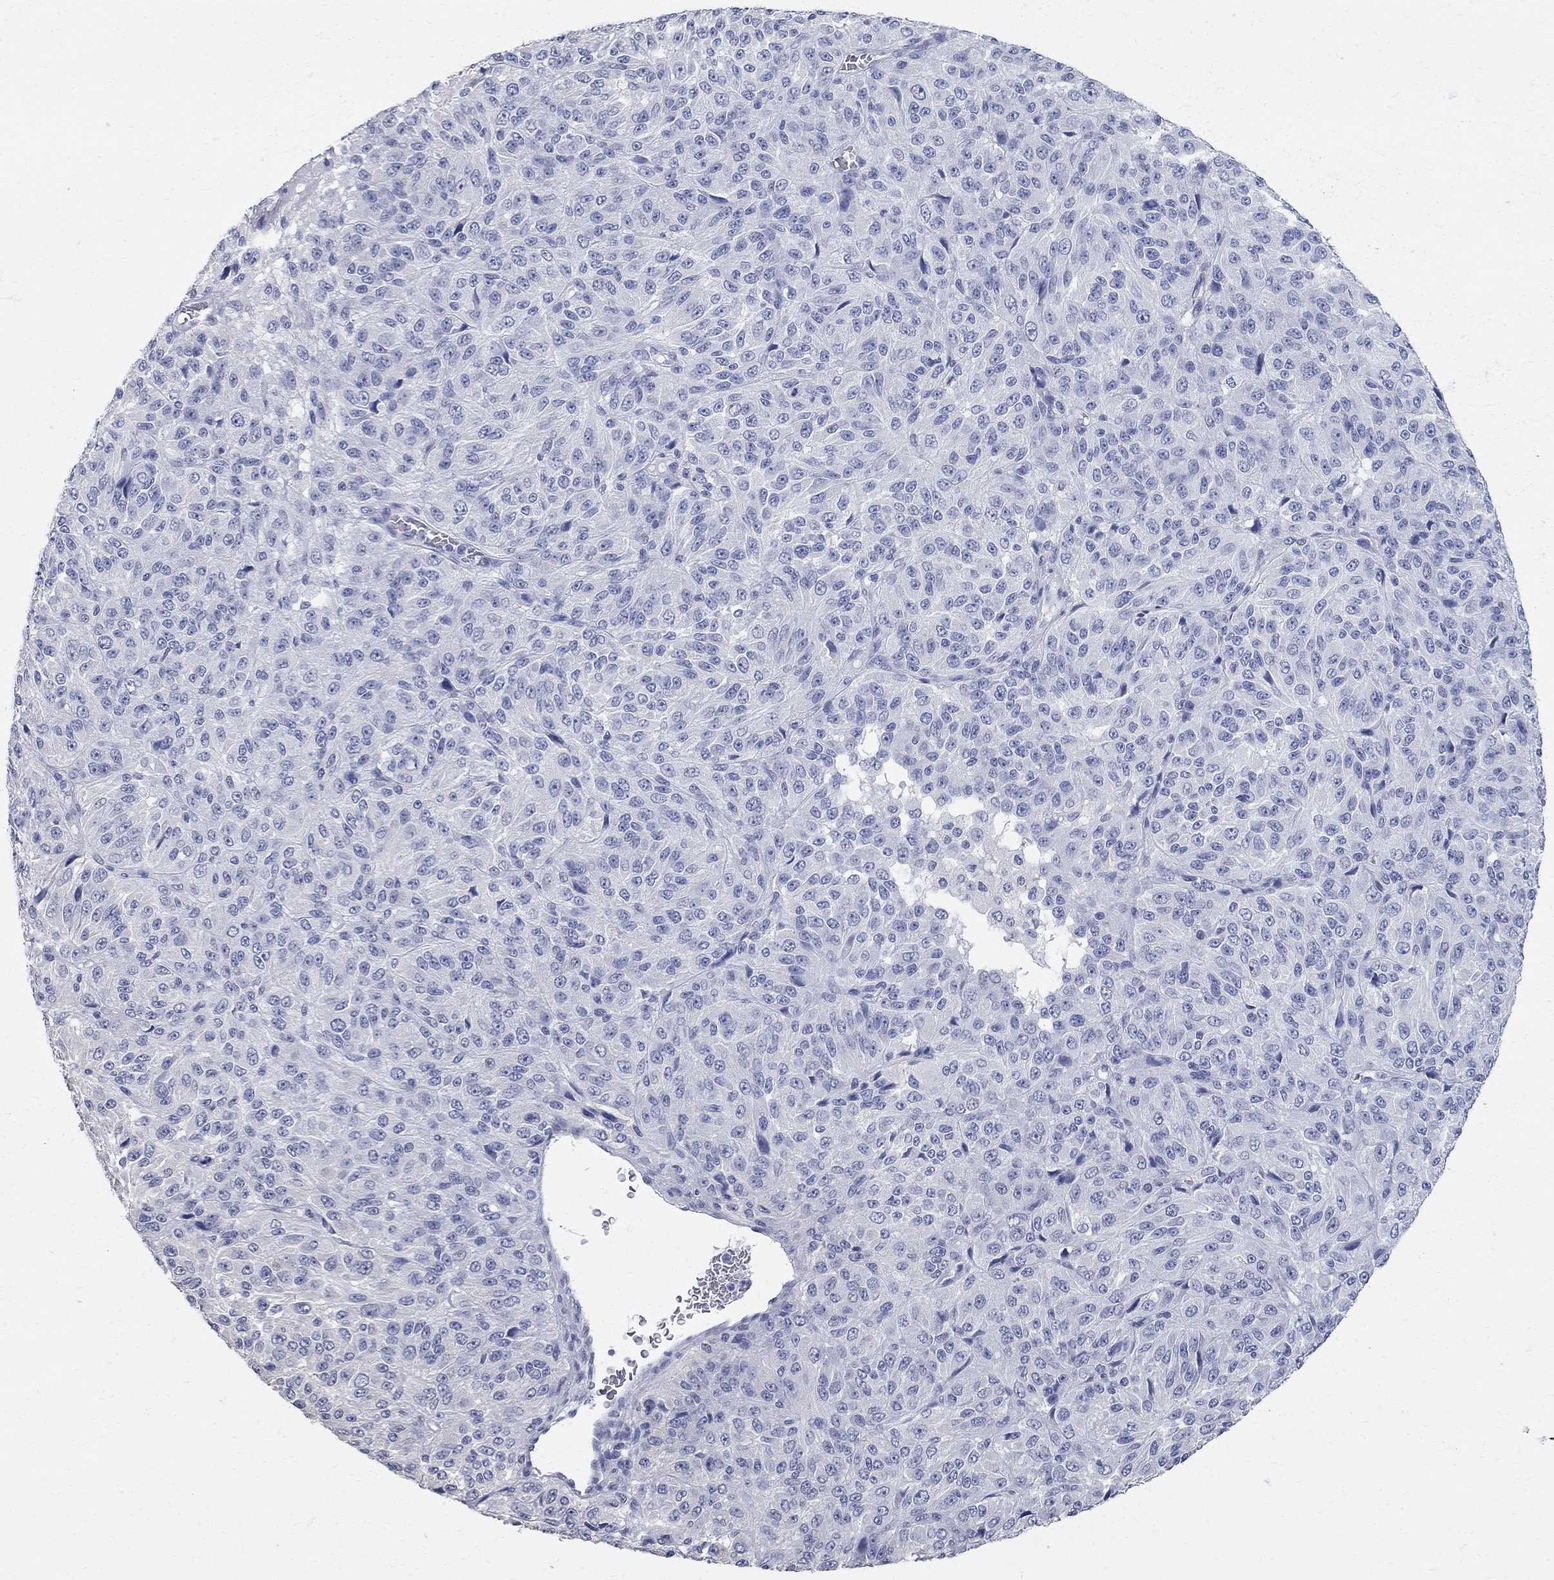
{"staining": {"intensity": "negative", "quantity": "none", "location": "none"}, "tissue": "melanoma", "cell_type": "Tumor cells", "image_type": "cancer", "snomed": [{"axis": "morphology", "description": "Malignant melanoma, Metastatic site"}, {"axis": "topography", "description": "Brain"}], "caption": "Immunohistochemical staining of human melanoma displays no significant positivity in tumor cells.", "gene": "BPIFB1", "patient": {"sex": "female", "age": 56}}